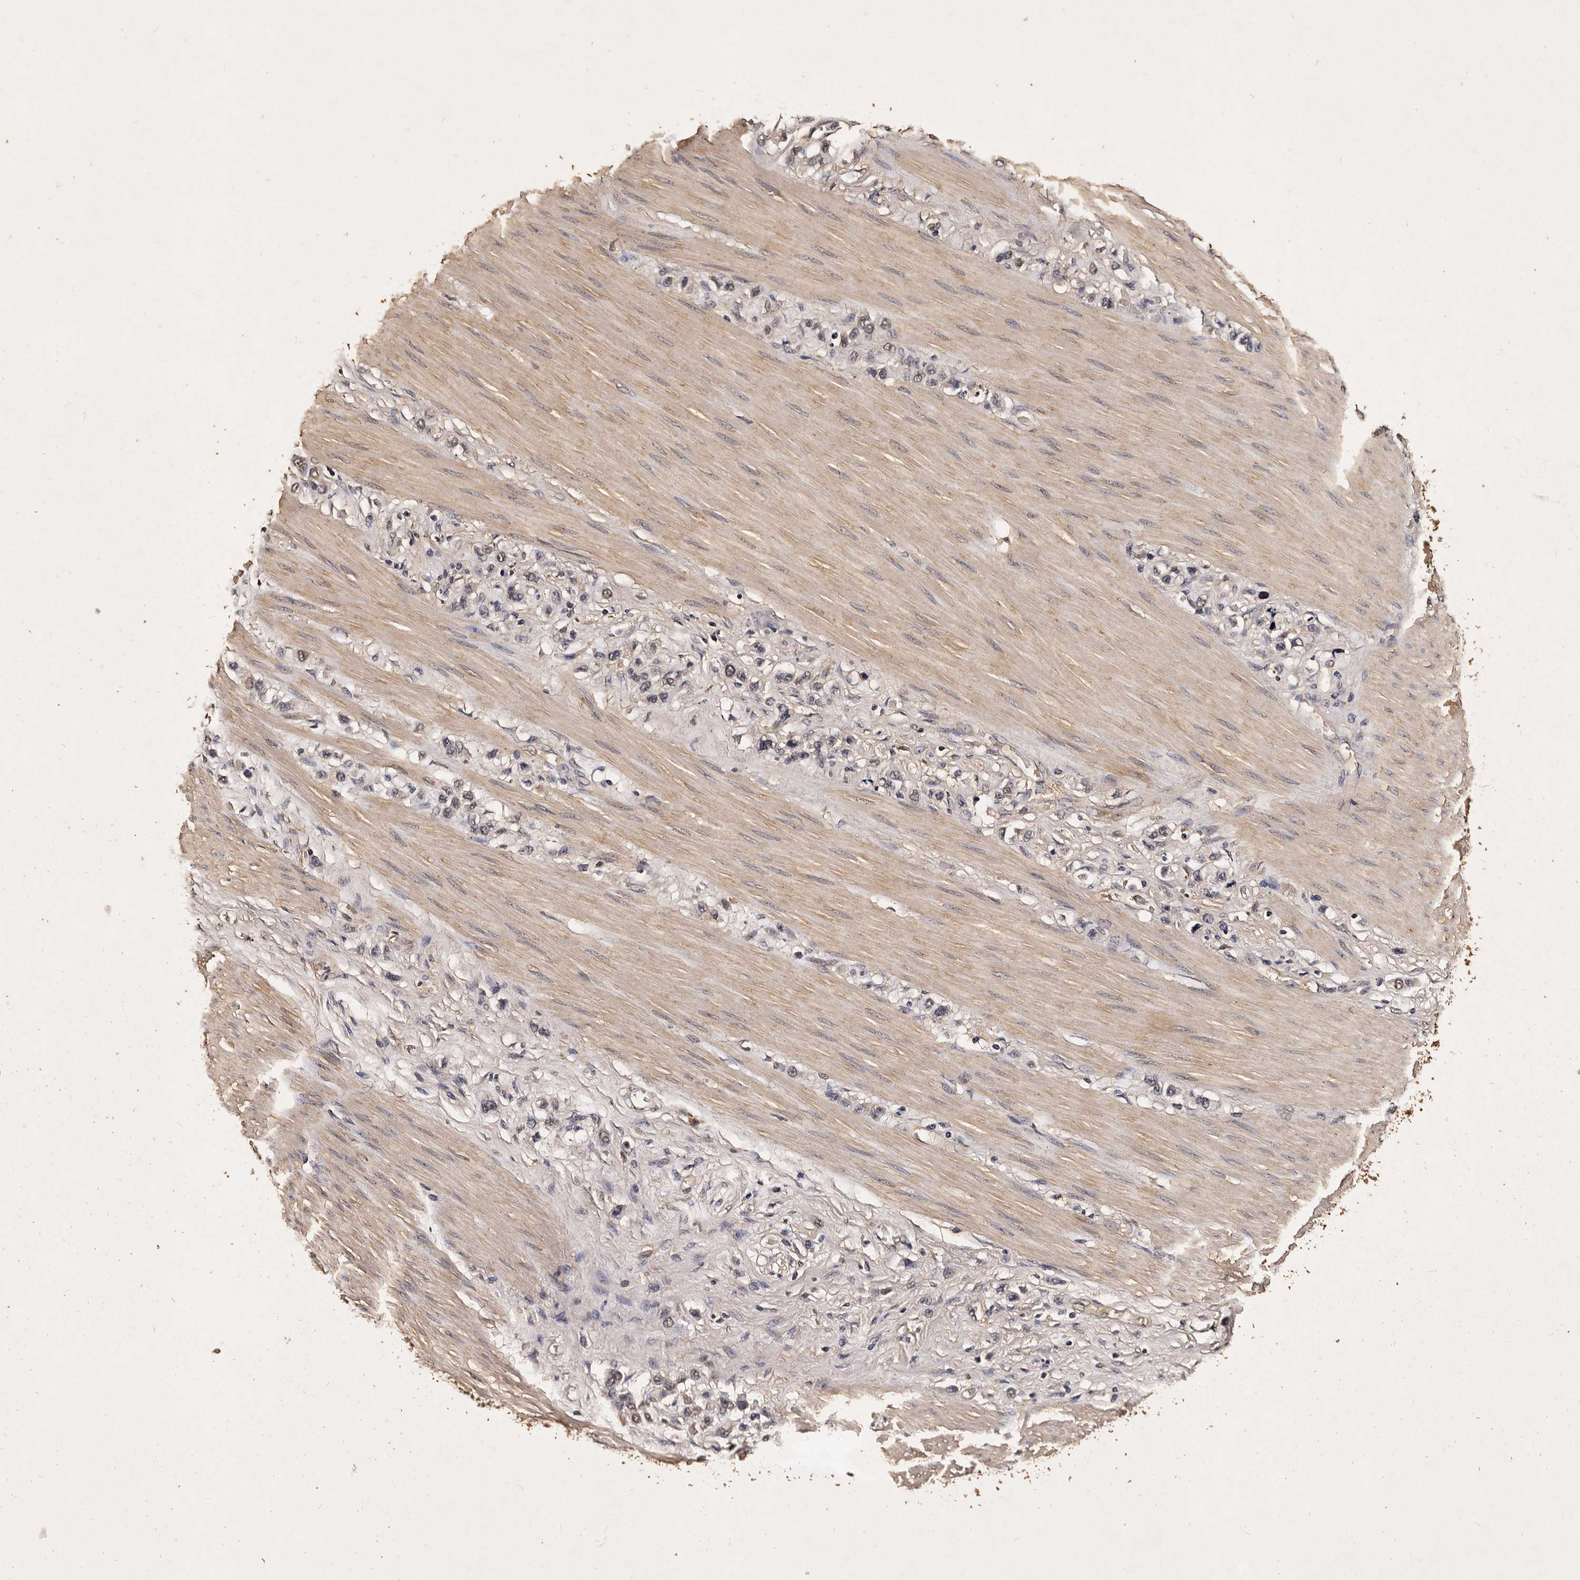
{"staining": {"intensity": "weak", "quantity": "25%-75%", "location": "nuclear"}, "tissue": "stomach cancer", "cell_type": "Tumor cells", "image_type": "cancer", "snomed": [{"axis": "morphology", "description": "Adenocarcinoma, NOS"}, {"axis": "topography", "description": "Stomach"}], "caption": "IHC of human stomach adenocarcinoma exhibits low levels of weak nuclear staining in about 25%-75% of tumor cells.", "gene": "PARS2", "patient": {"sex": "female", "age": 65}}